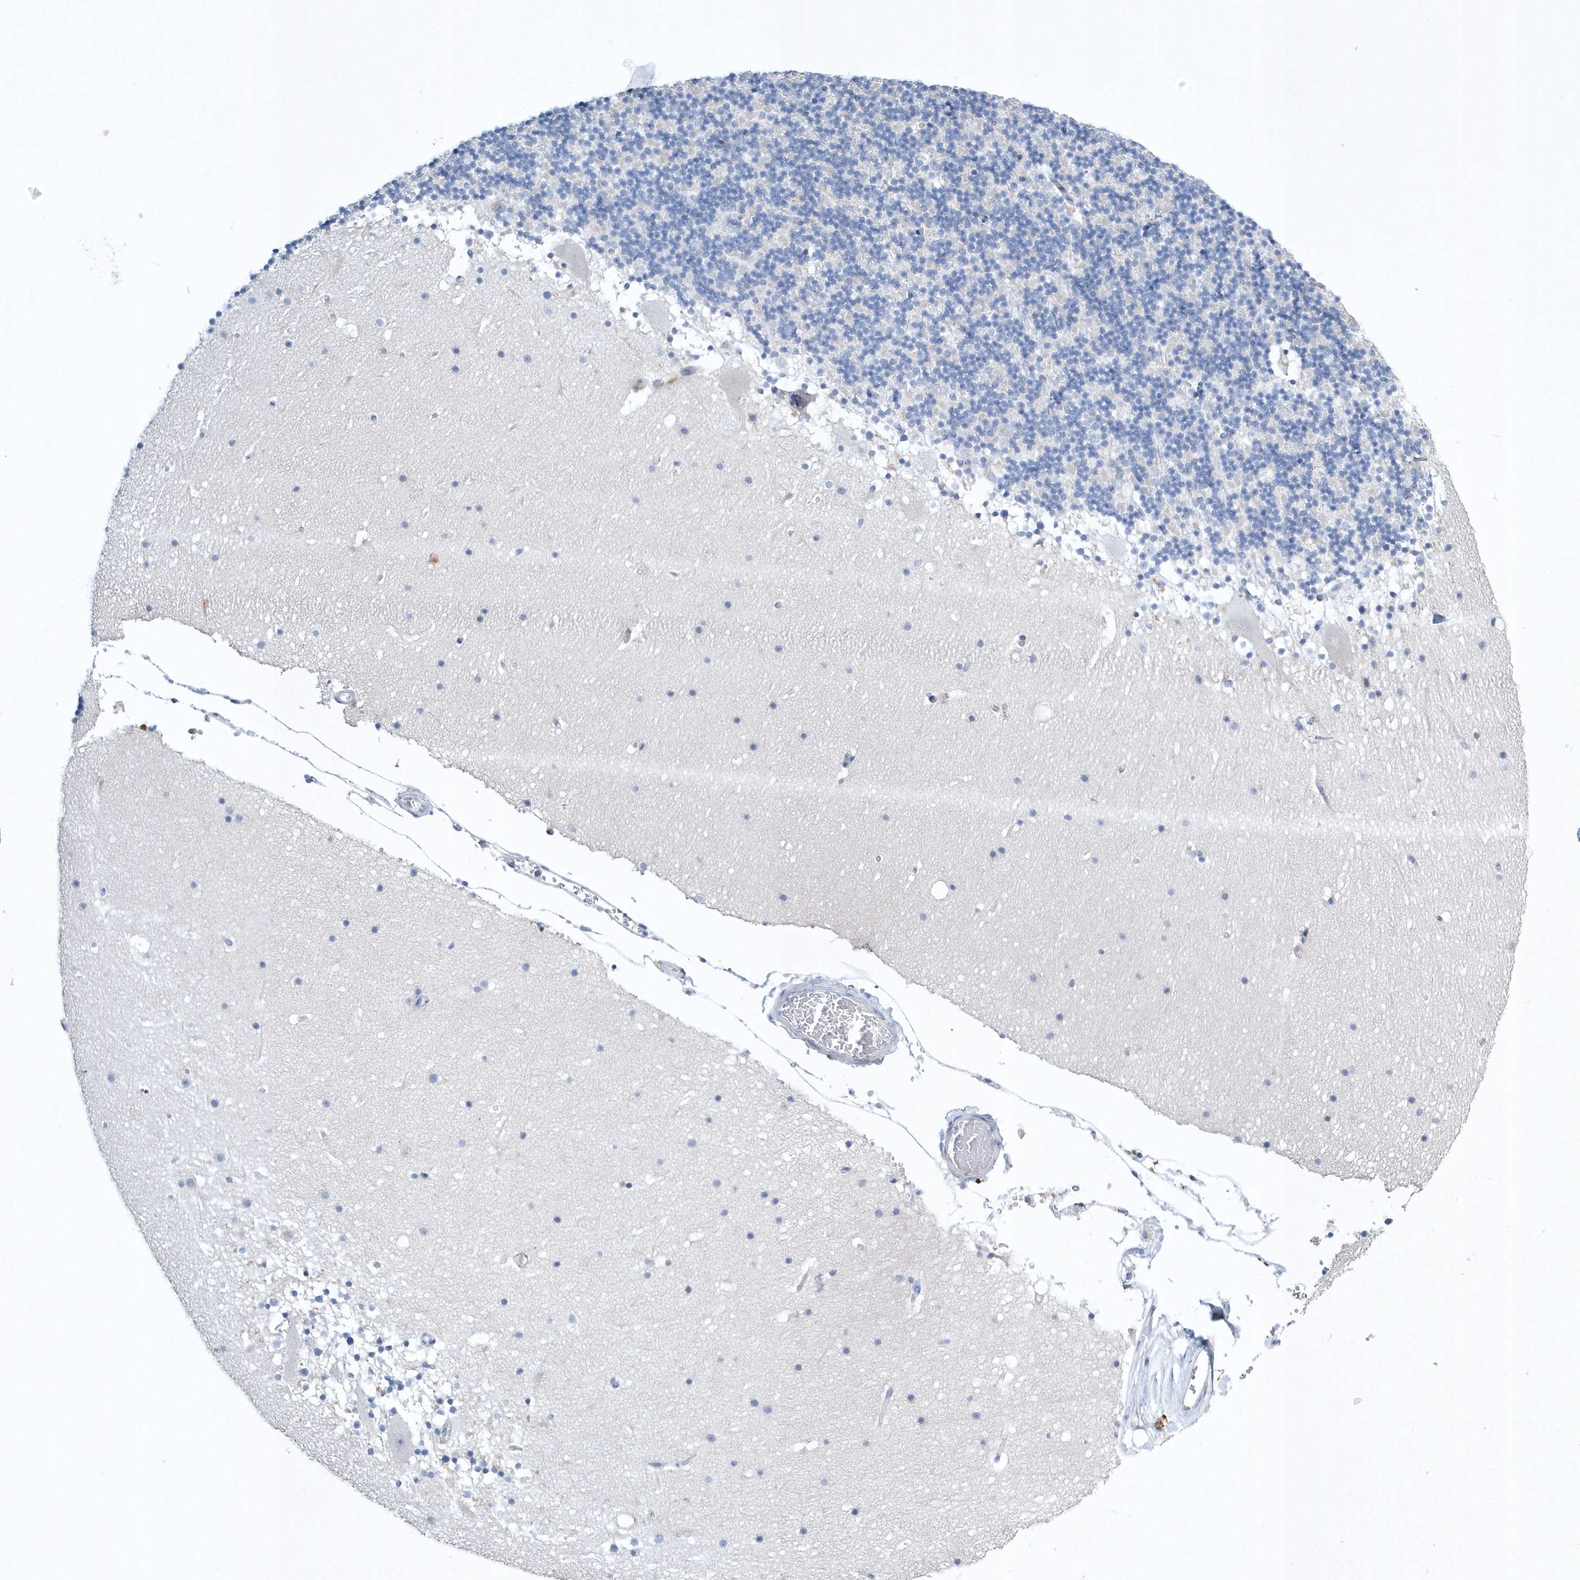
{"staining": {"intensity": "negative", "quantity": "none", "location": "none"}, "tissue": "cerebellum", "cell_type": "Cells in granular layer", "image_type": "normal", "snomed": [{"axis": "morphology", "description": "Normal tissue, NOS"}, {"axis": "topography", "description": "Cerebellum"}], "caption": "IHC photomicrograph of normal human cerebellum stained for a protein (brown), which shows no staining in cells in granular layer. Brightfield microscopy of immunohistochemistry (IHC) stained with DAB (brown) and hematoxylin (blue), captured at high magnification.", "gene": "SPATA18", "patient": {"sex": "male", "age": 57}}